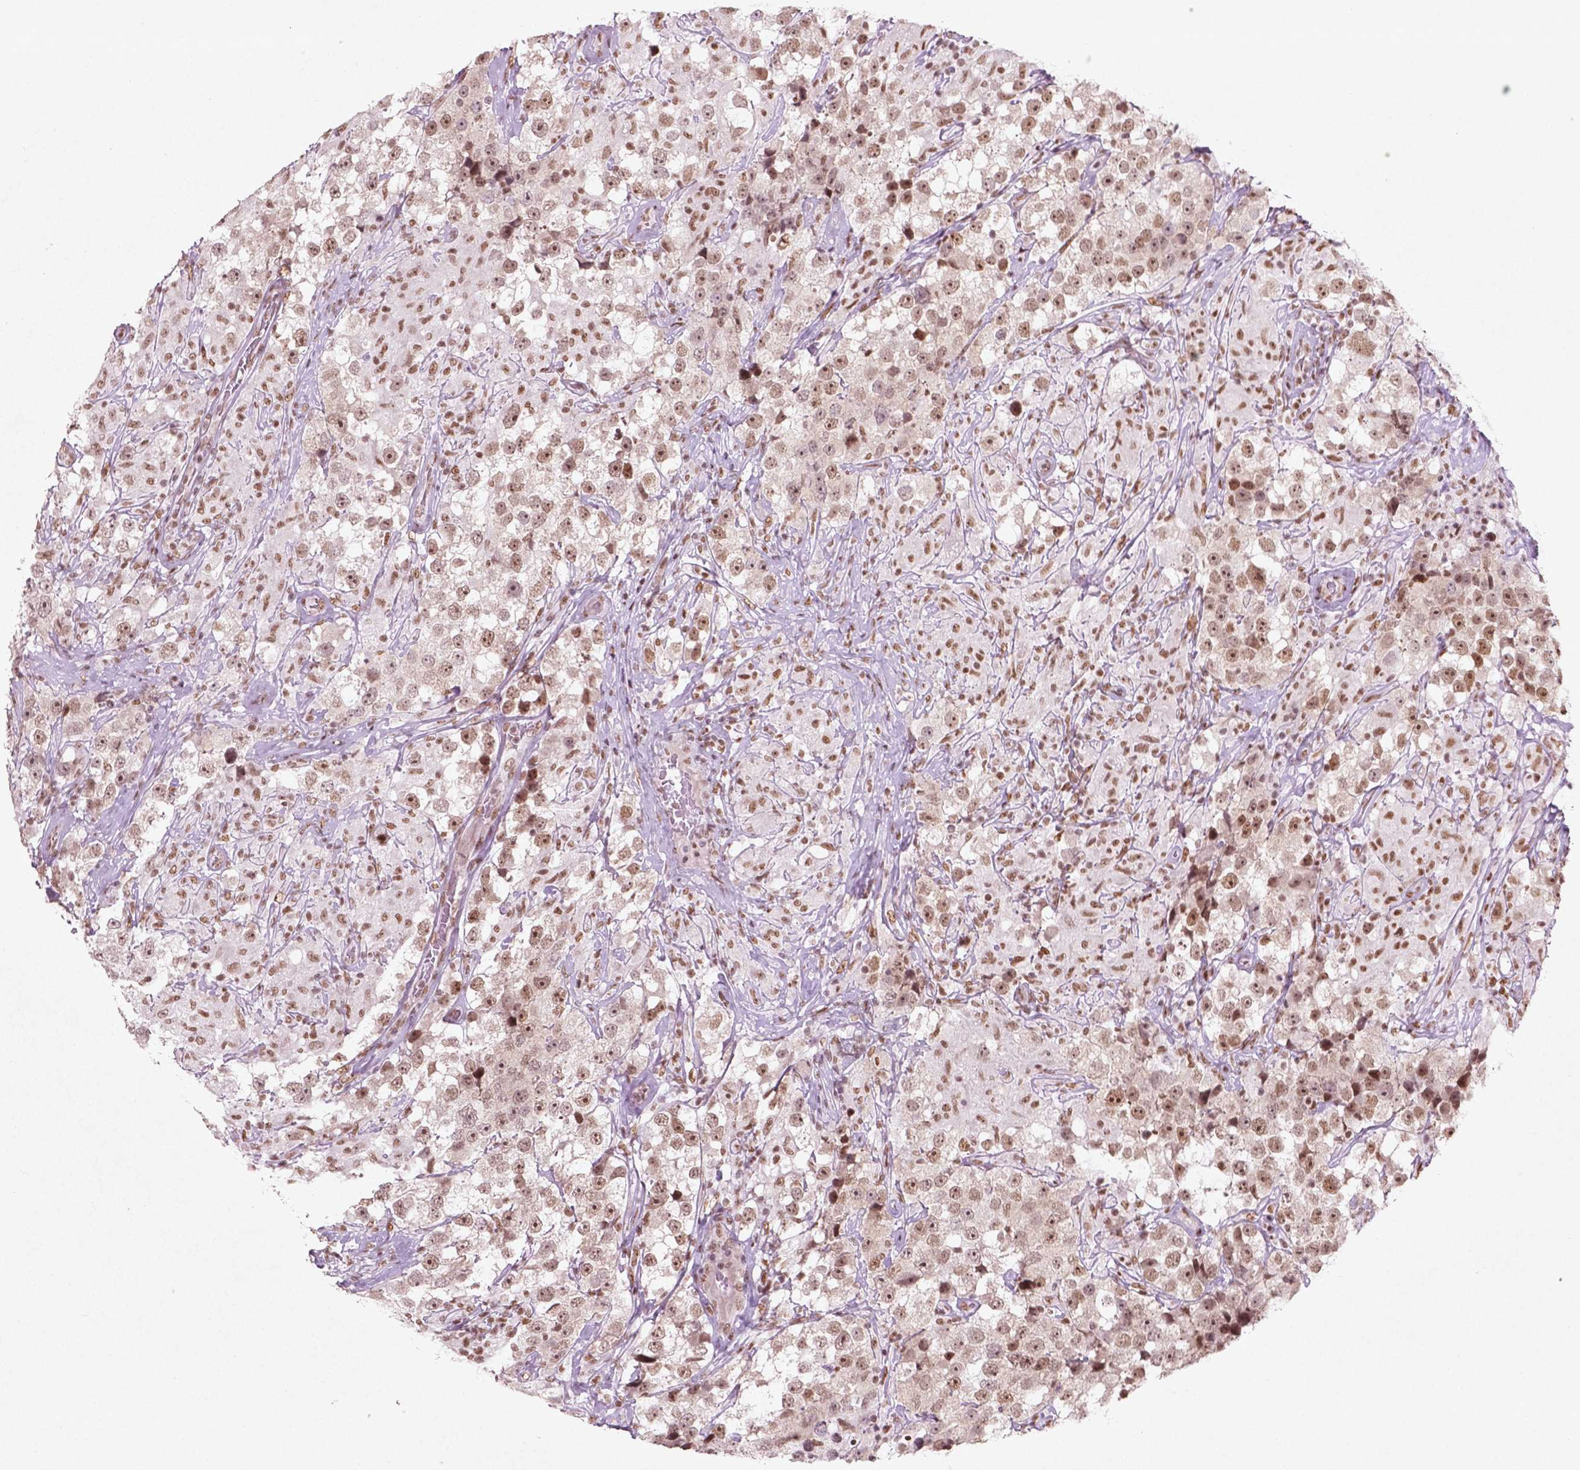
{"staining": {"intensity": "weak", "quantity": ">75%", "location": "nuclear"}, "tissue": "testis cancer", "cell_type": "Tumor cells", "image_type": "cancer", "snomed": [{"axis": "morphology", "description": "Seminoma, NOS"}, {"axis": "topography", "description": "Testis"}], "caption": "Immunohistochemistry histopathology image of neoplastic tissue: testis cancer (seminoma) stained using immunohistochemistry shows low levels of weak protein expression localized specifically in the nuclear of tumor cells, appearing as a nuclear brown color.", "gene": "HMG20B", "patient": {"sex": "male", "age": 46}}